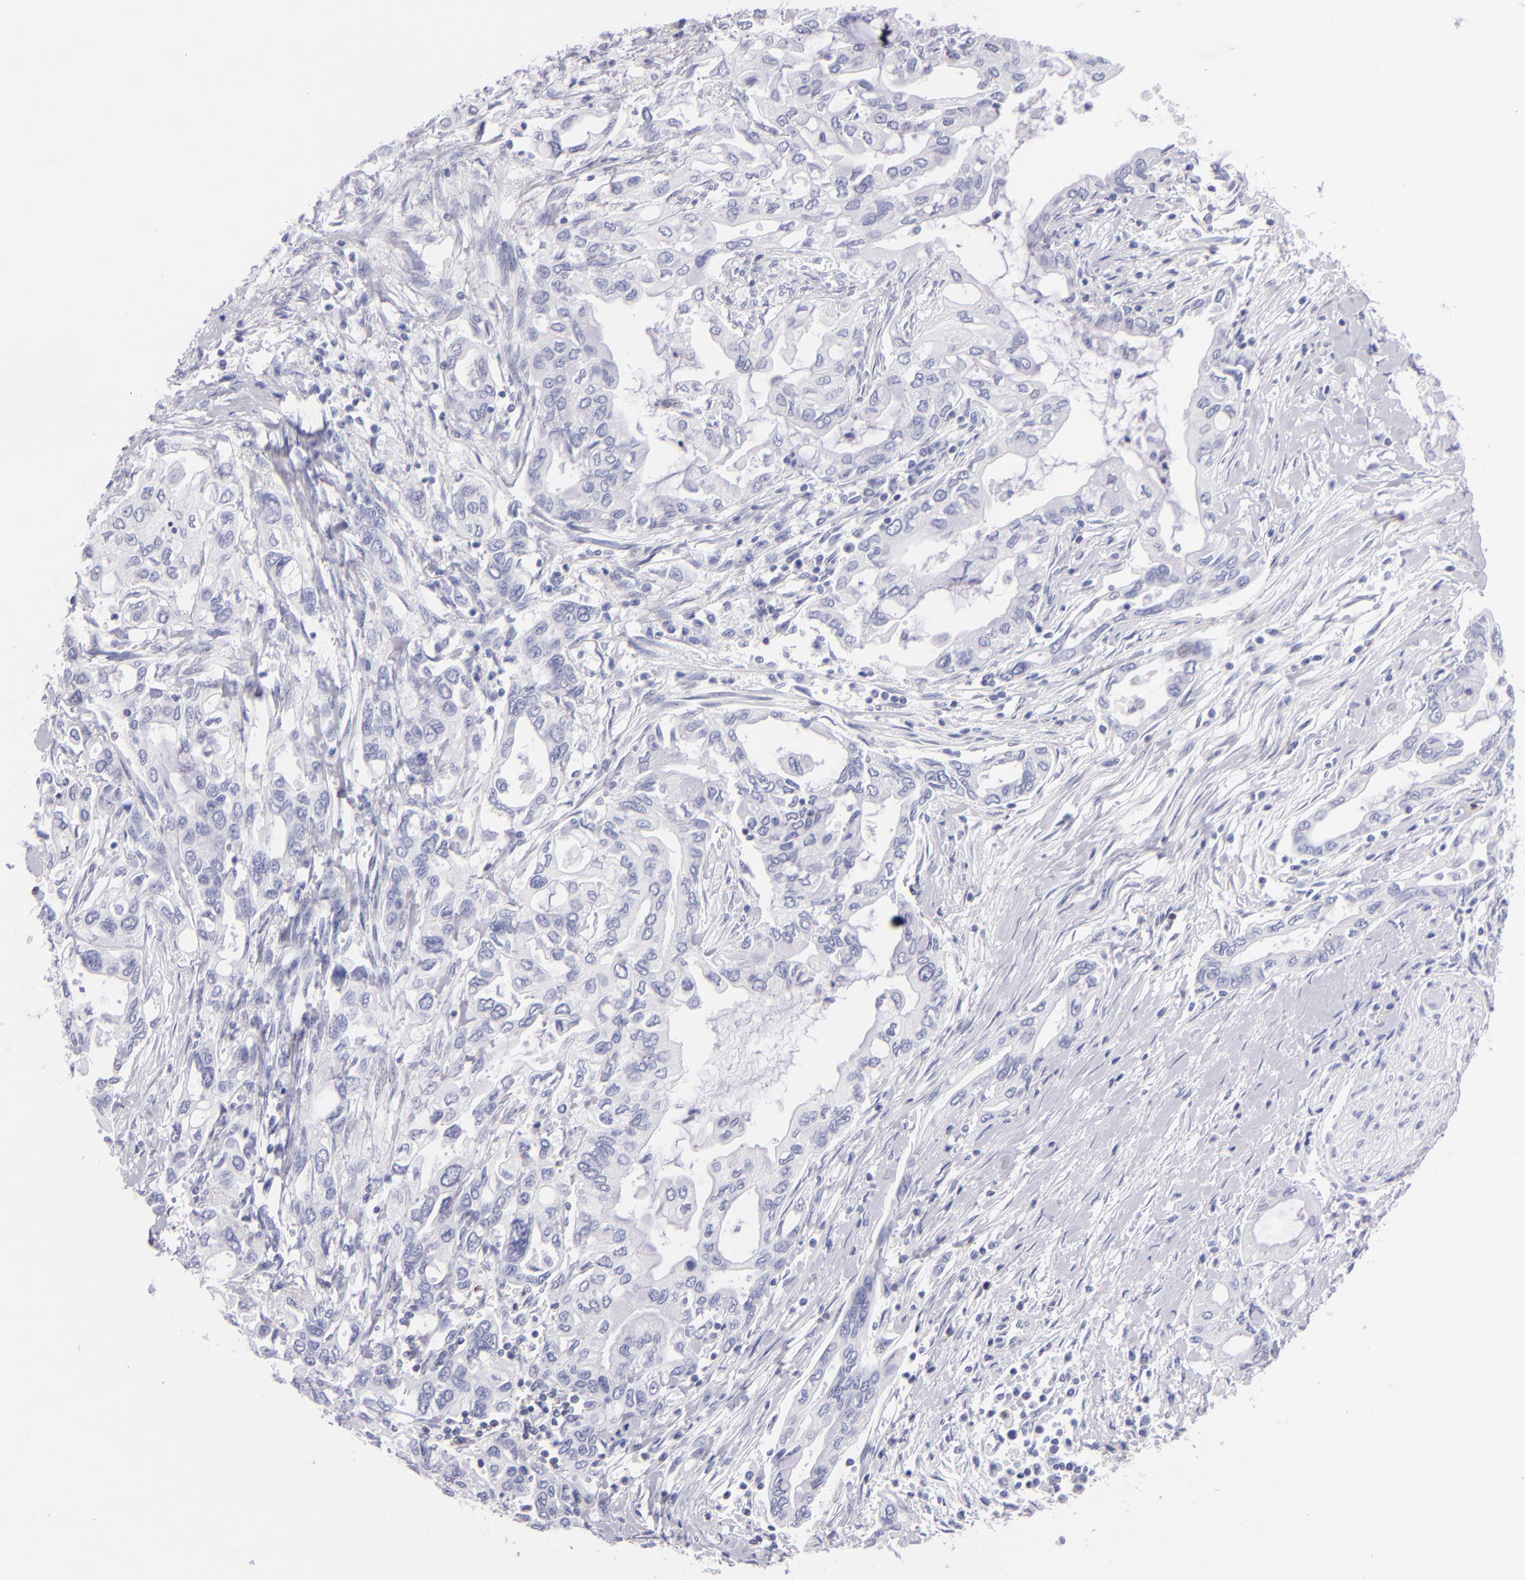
{"staining": {"intensity": "negative", "quantity": "none", "location": "none"}, "tissue": "pancreatic cancer", "cell_type": "Tumor cells", "image_type": "cancer", "snomed": [{"axis": "morphology", "description": "Adenocarcinoma, NOS"}, {"axis": "topography", "description": "Pancreas"}], "caption": "Histopathology image shows no protein expression in tumor cells of pancreatic cancer tissue. Brightfield microscopy of IHC stained with DAB (3,3'-diaminobenzidine) (brown) and hematoxylin (blue), captured at high magnification.", "gene": "PRF1", "patient": {"sex": "female", "age": 57}}